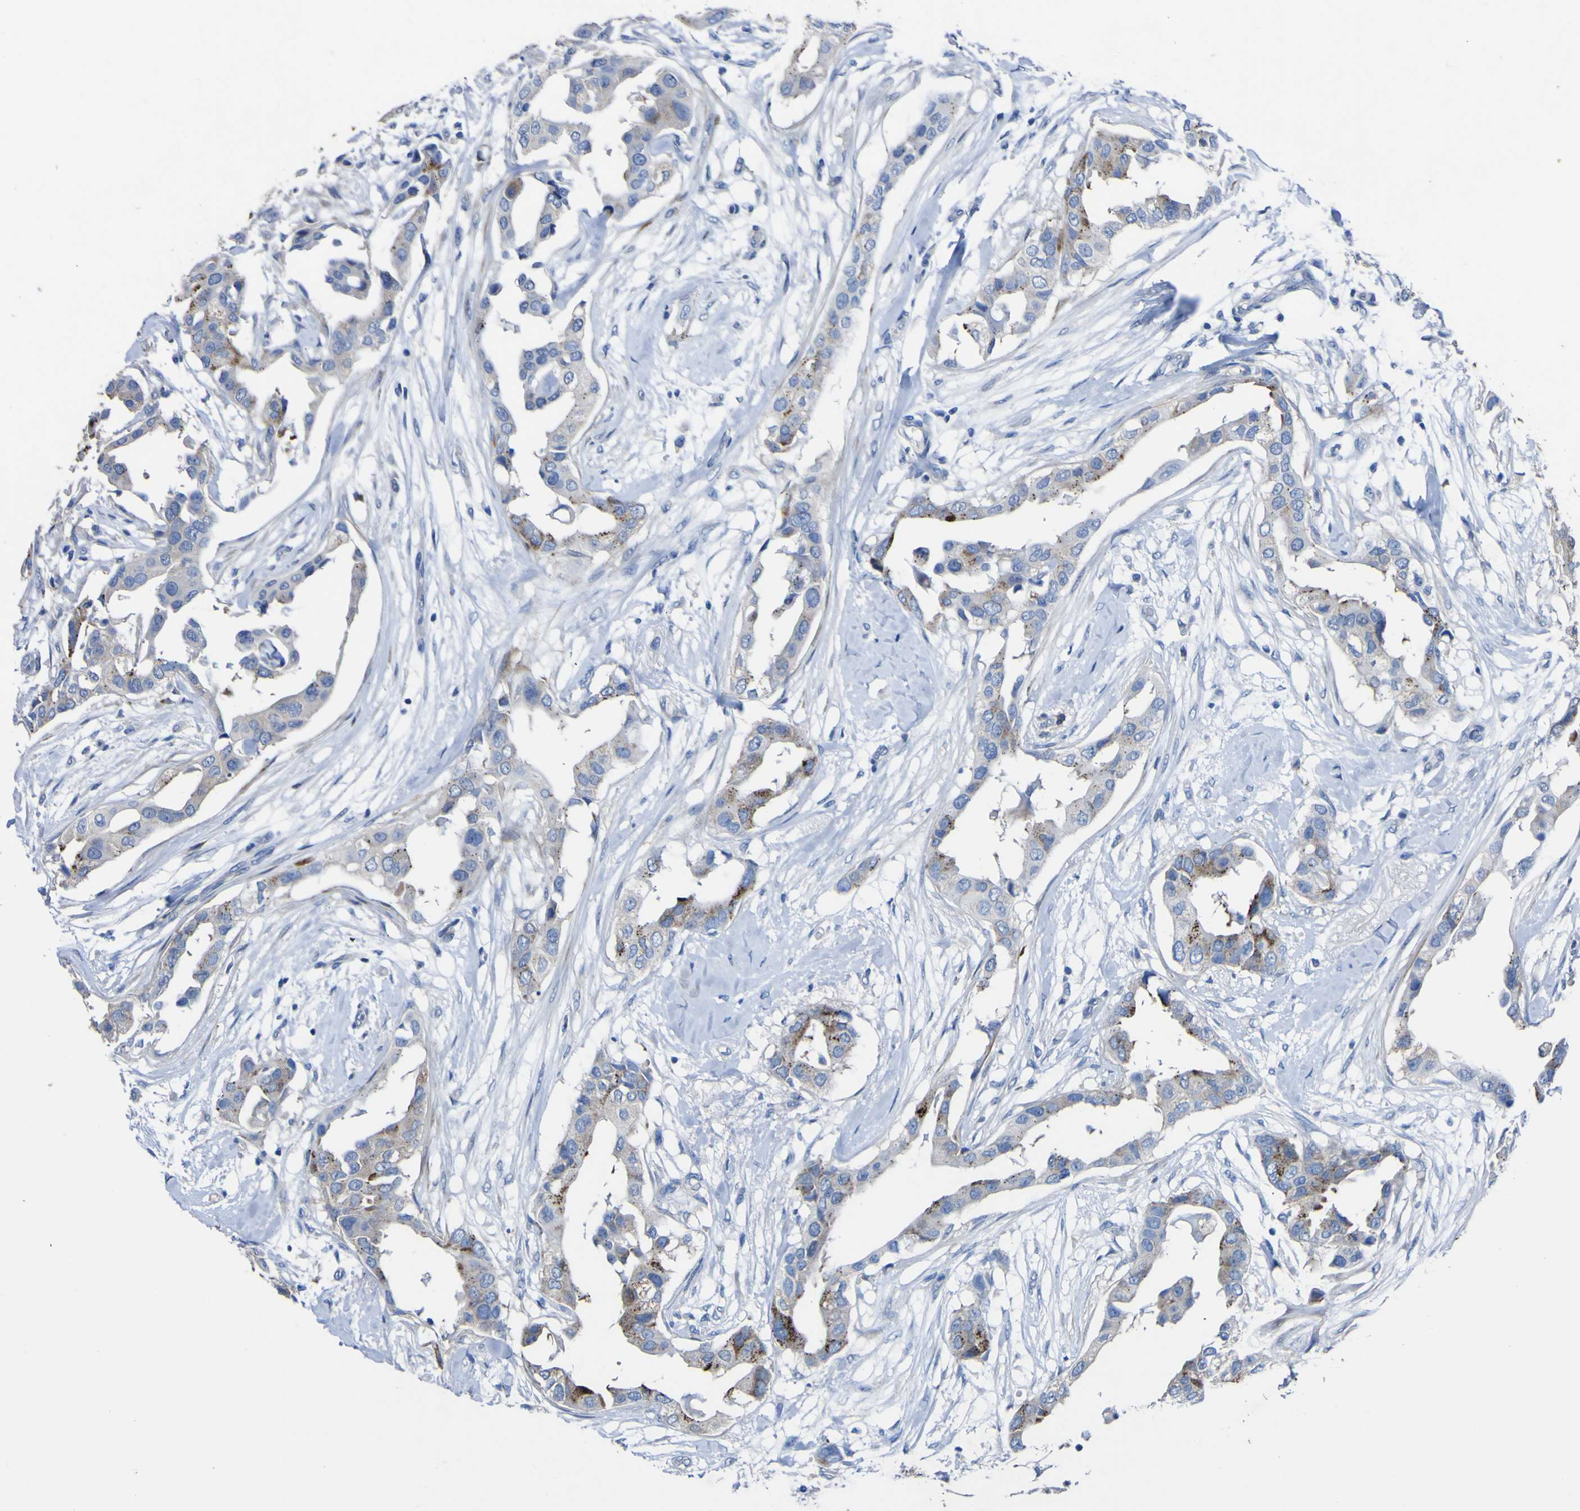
{"staining": {"intensity": "moderate", "quantity": ">75%", "location": "cytoplasmic/membranous"}, "tissue": "breast cancer", "cell_type": "Tumor cells", "image_type": "cancer", "snomed": [{"axis": "morphology", "description": "Duct carcinoma"}, {"axis": "topography", "description": "Breast"}], "caption": "Immunohistochemistry image of neoplastic tissue: intraductal carcinoma (breast) stained using IHC exhibits medium levels of moderate protein expression localized specifically in the cytoplasmic/membranous of tumor cells, appearing as a cytoplasmic/membranous brown color.", "gene": "AGO4", "patient": {"sex": "female", "age": 40}}